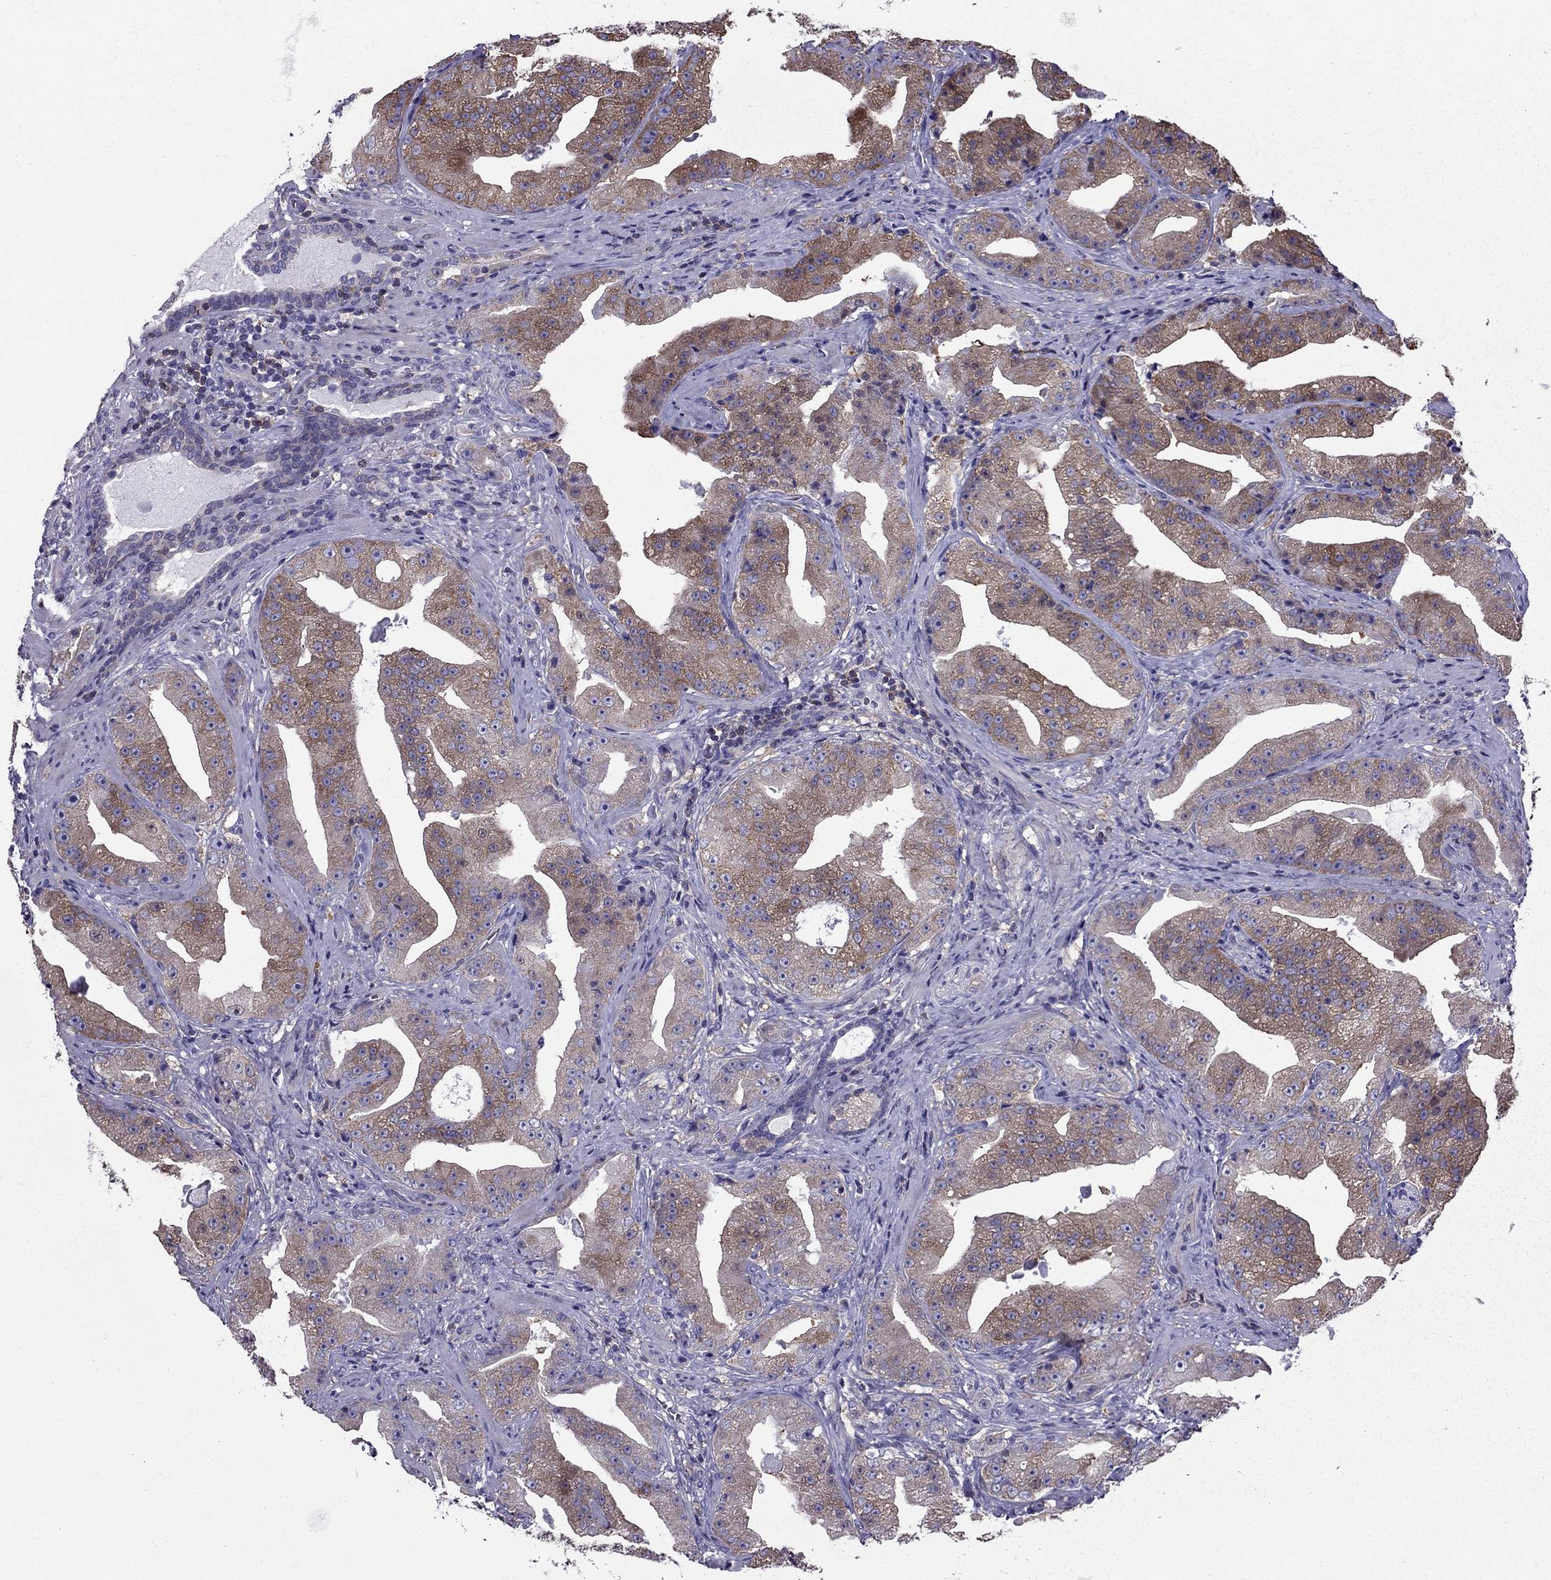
{"staining": {"intensity": "moderate", "quantity": "25%-75%", "location": "cytoplasmic/membranous"}, "tissue": "prostate cancer", "cell_type": "Tumor cells", "image_type": "cancer", "snomed": [{"axis": "morphology", "description": "Adenocarcinoma, Low grade"}, {"axis": "topography", "description": "Prostate"}], "caption": "DAB (3,3'-diaminobenzidine) immunohistochemical staining of prostate cancer shows moderate cytoplasmic/membranous protein staining in approximately 25%-75% of tumor cells.", "gene": "AAK1", "patient": {"sex": "male", "age": 62}}